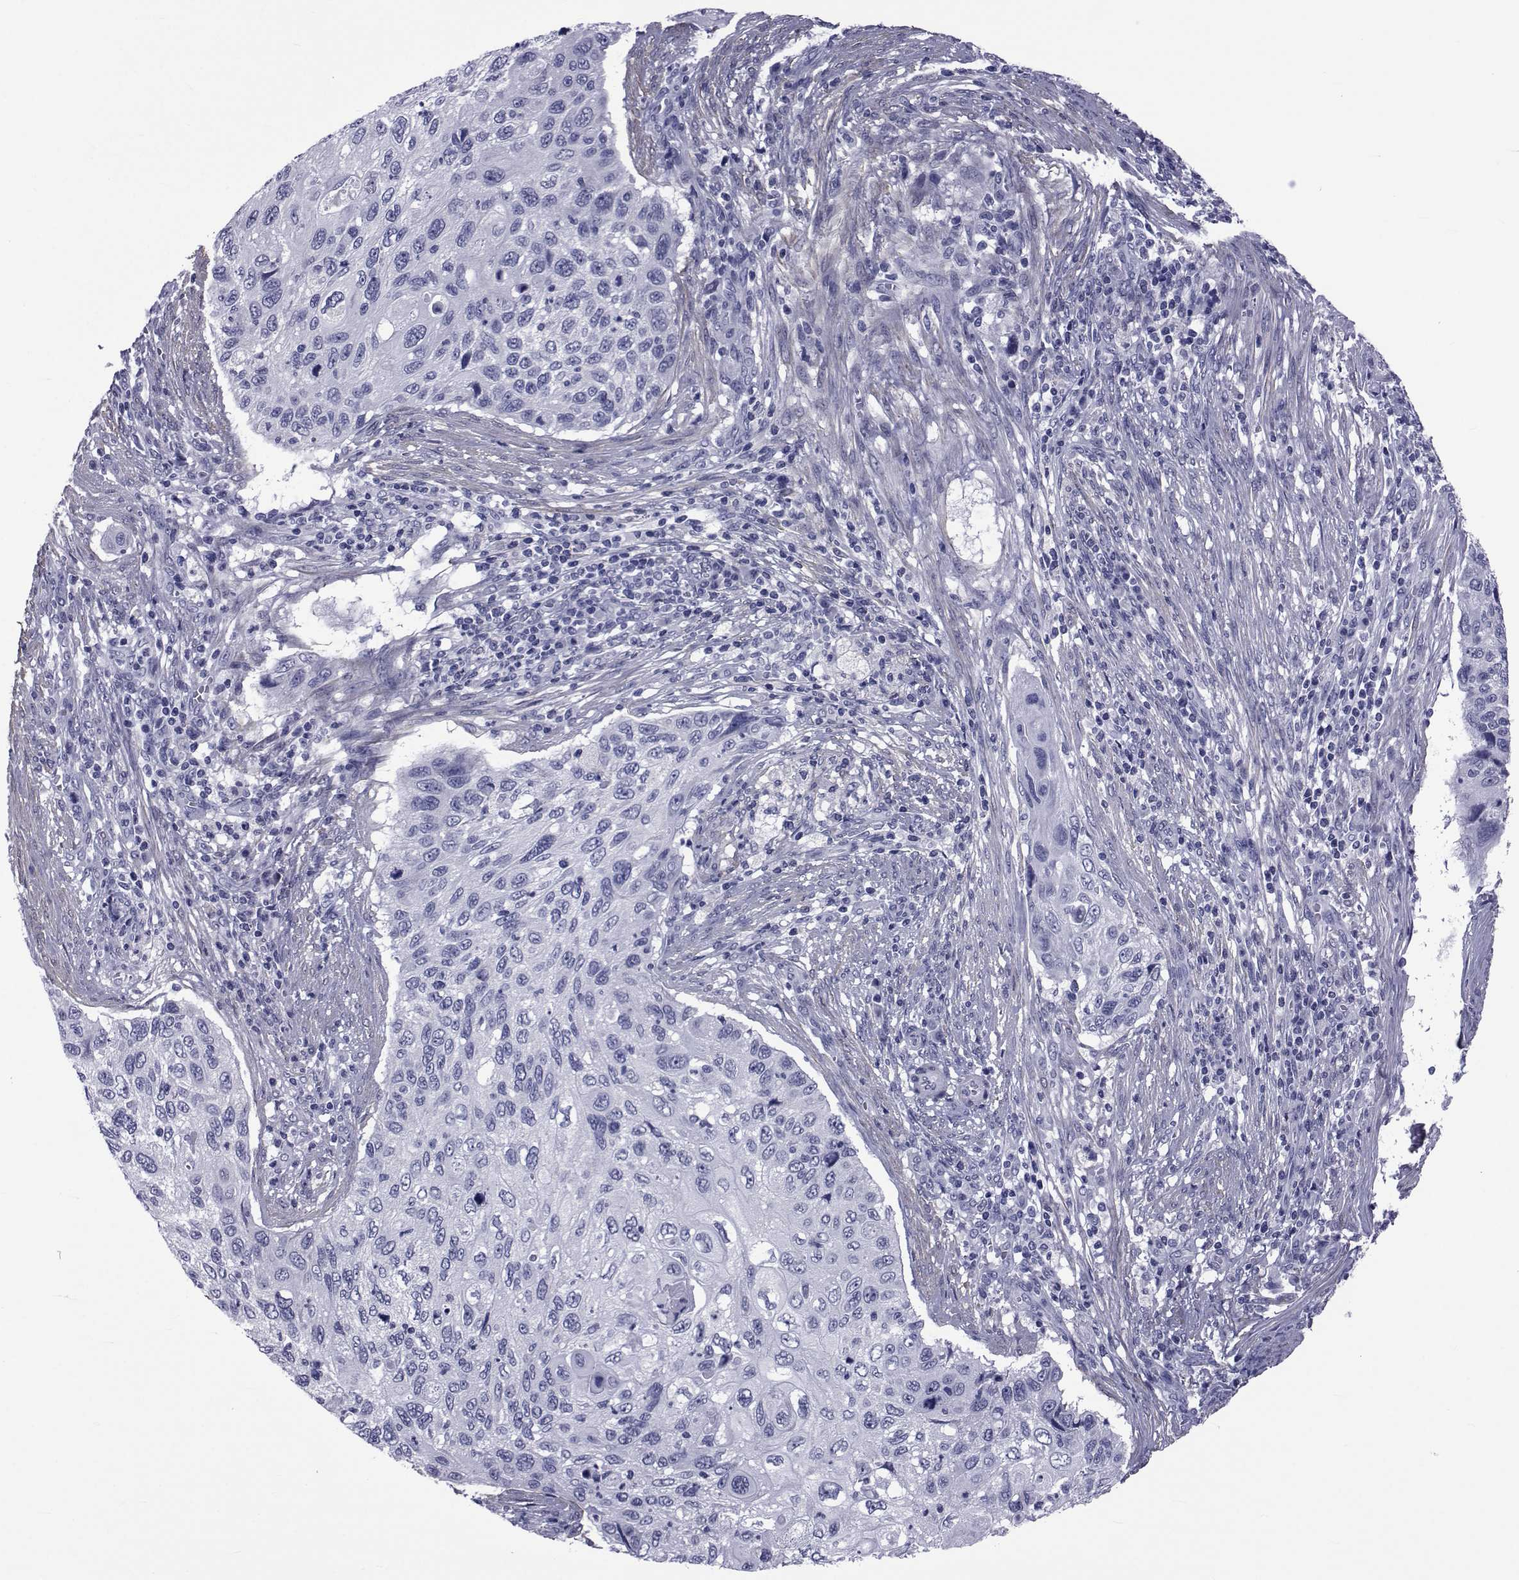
{"staining": {"intensity": "negative", "quantity": "none", "location": "none"}, "tissue": "cervical cancer", "cell_type": "Tumor cells", "image_type": "cancer", "snomed": [{"axis": "morphology", "description": "Squamous cell carcinoma, NOS"}, {"axis": "topography", "description": "Cervix"}], "caption": "An image of squamous cell carcinoma (cervical) stained for a protein displays no brown staining in tumor cells.", "gene": "GKAP1", "patient": {"sex": "female", "age": 70}}